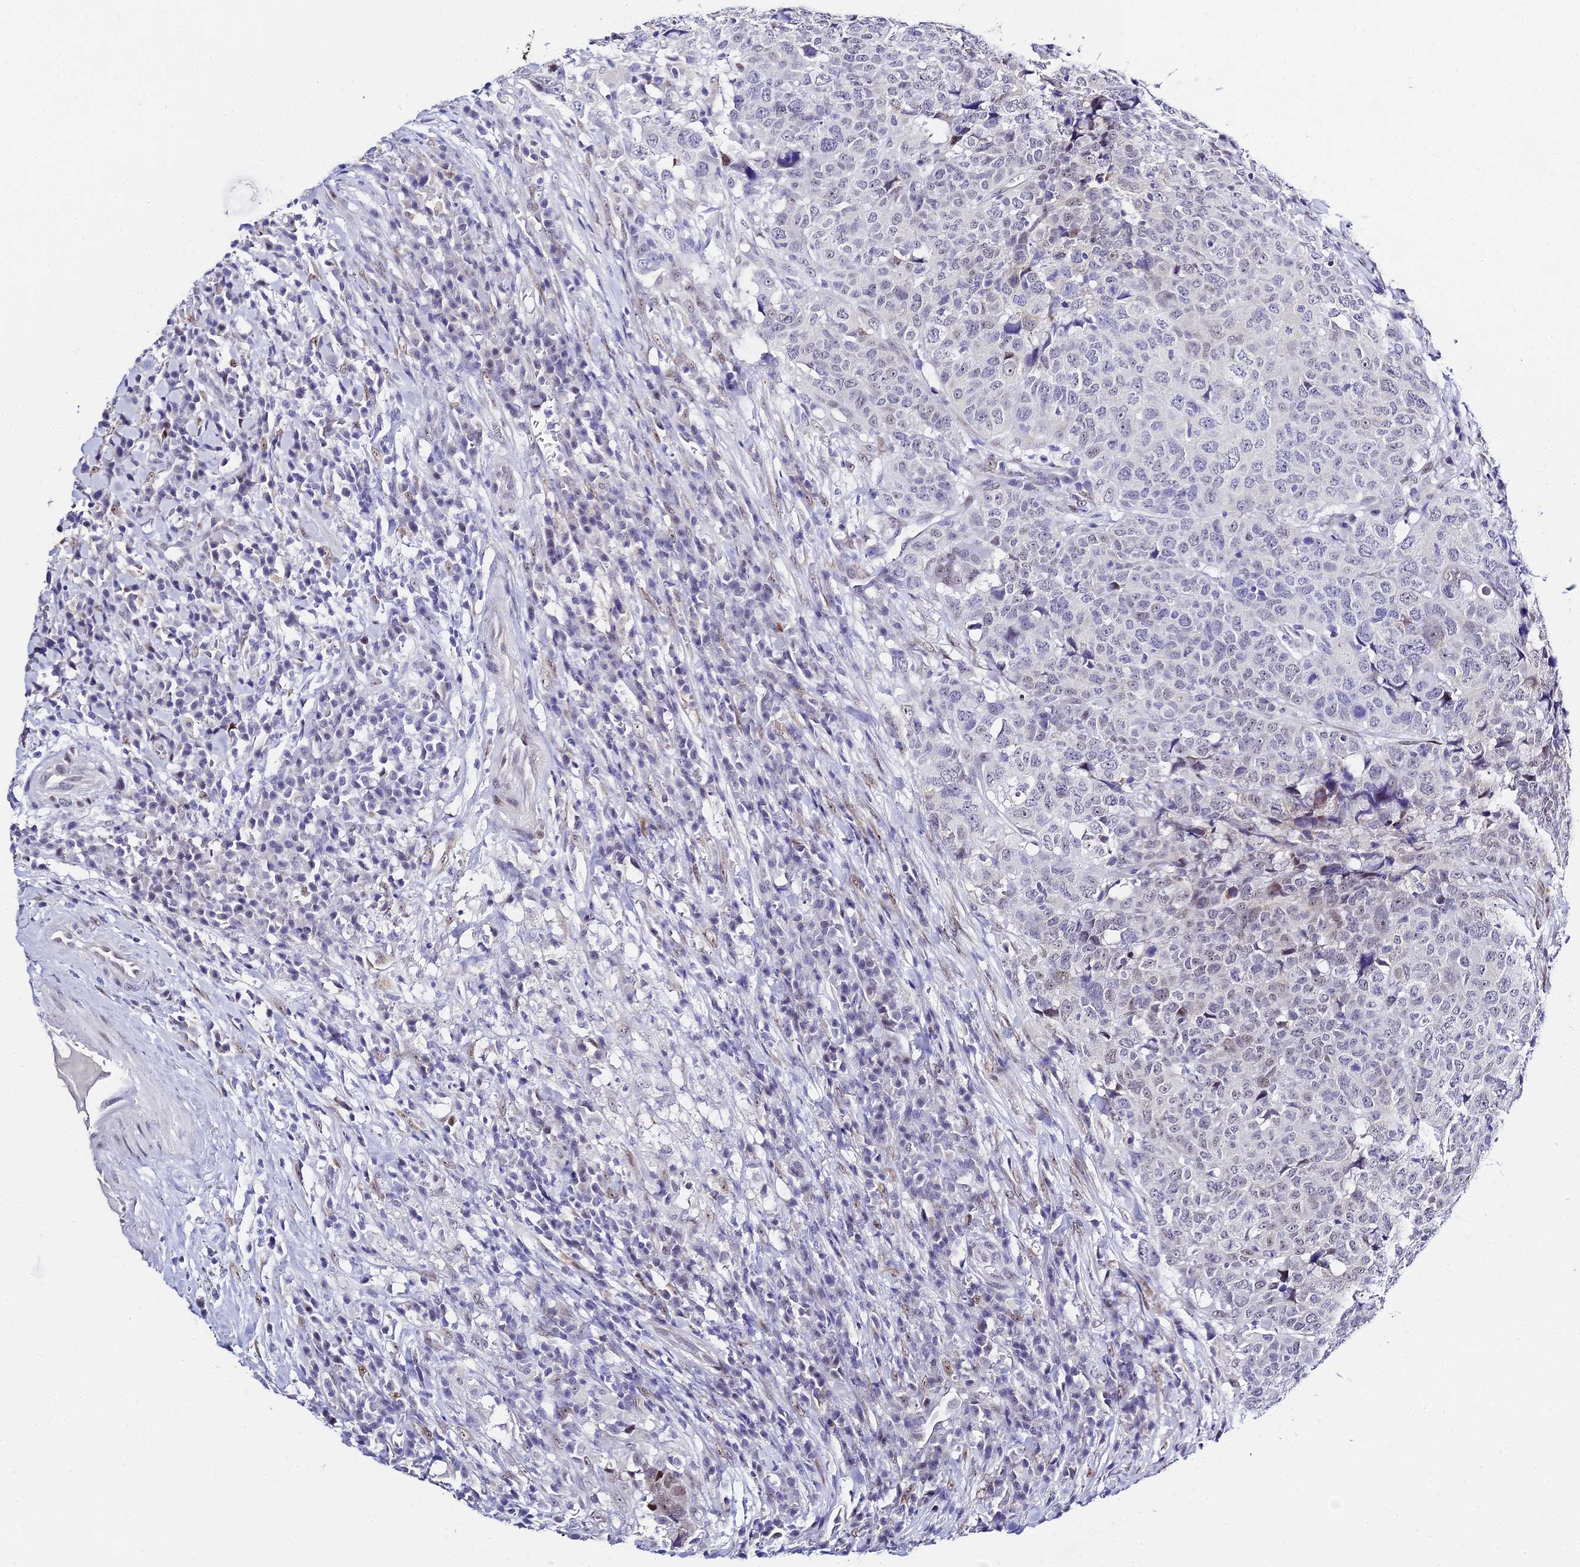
{"staining": {"intensity": "weak", "quantity": "<25%", "location": "nuclear"}, "tissue": "head and neck cancer", "cell_type": "Tumor cells", "image_type": "cancer", "snomed": [{"axis": "morphology", "description": "Squamous cell carcinoma, NOS"}, {"axis": "topography", "description": "Head-Neck"}], "caption": "DAB (3,3'-diaminobenzidine) immunohistochemical staining of human head and neck cancer displays no significant expression in tumor cells. (Immunohistochemistry, brightfield microscopy, high magnification).", "gene": "POFUT2", "patient": {"sex": "male", "age": 66}}